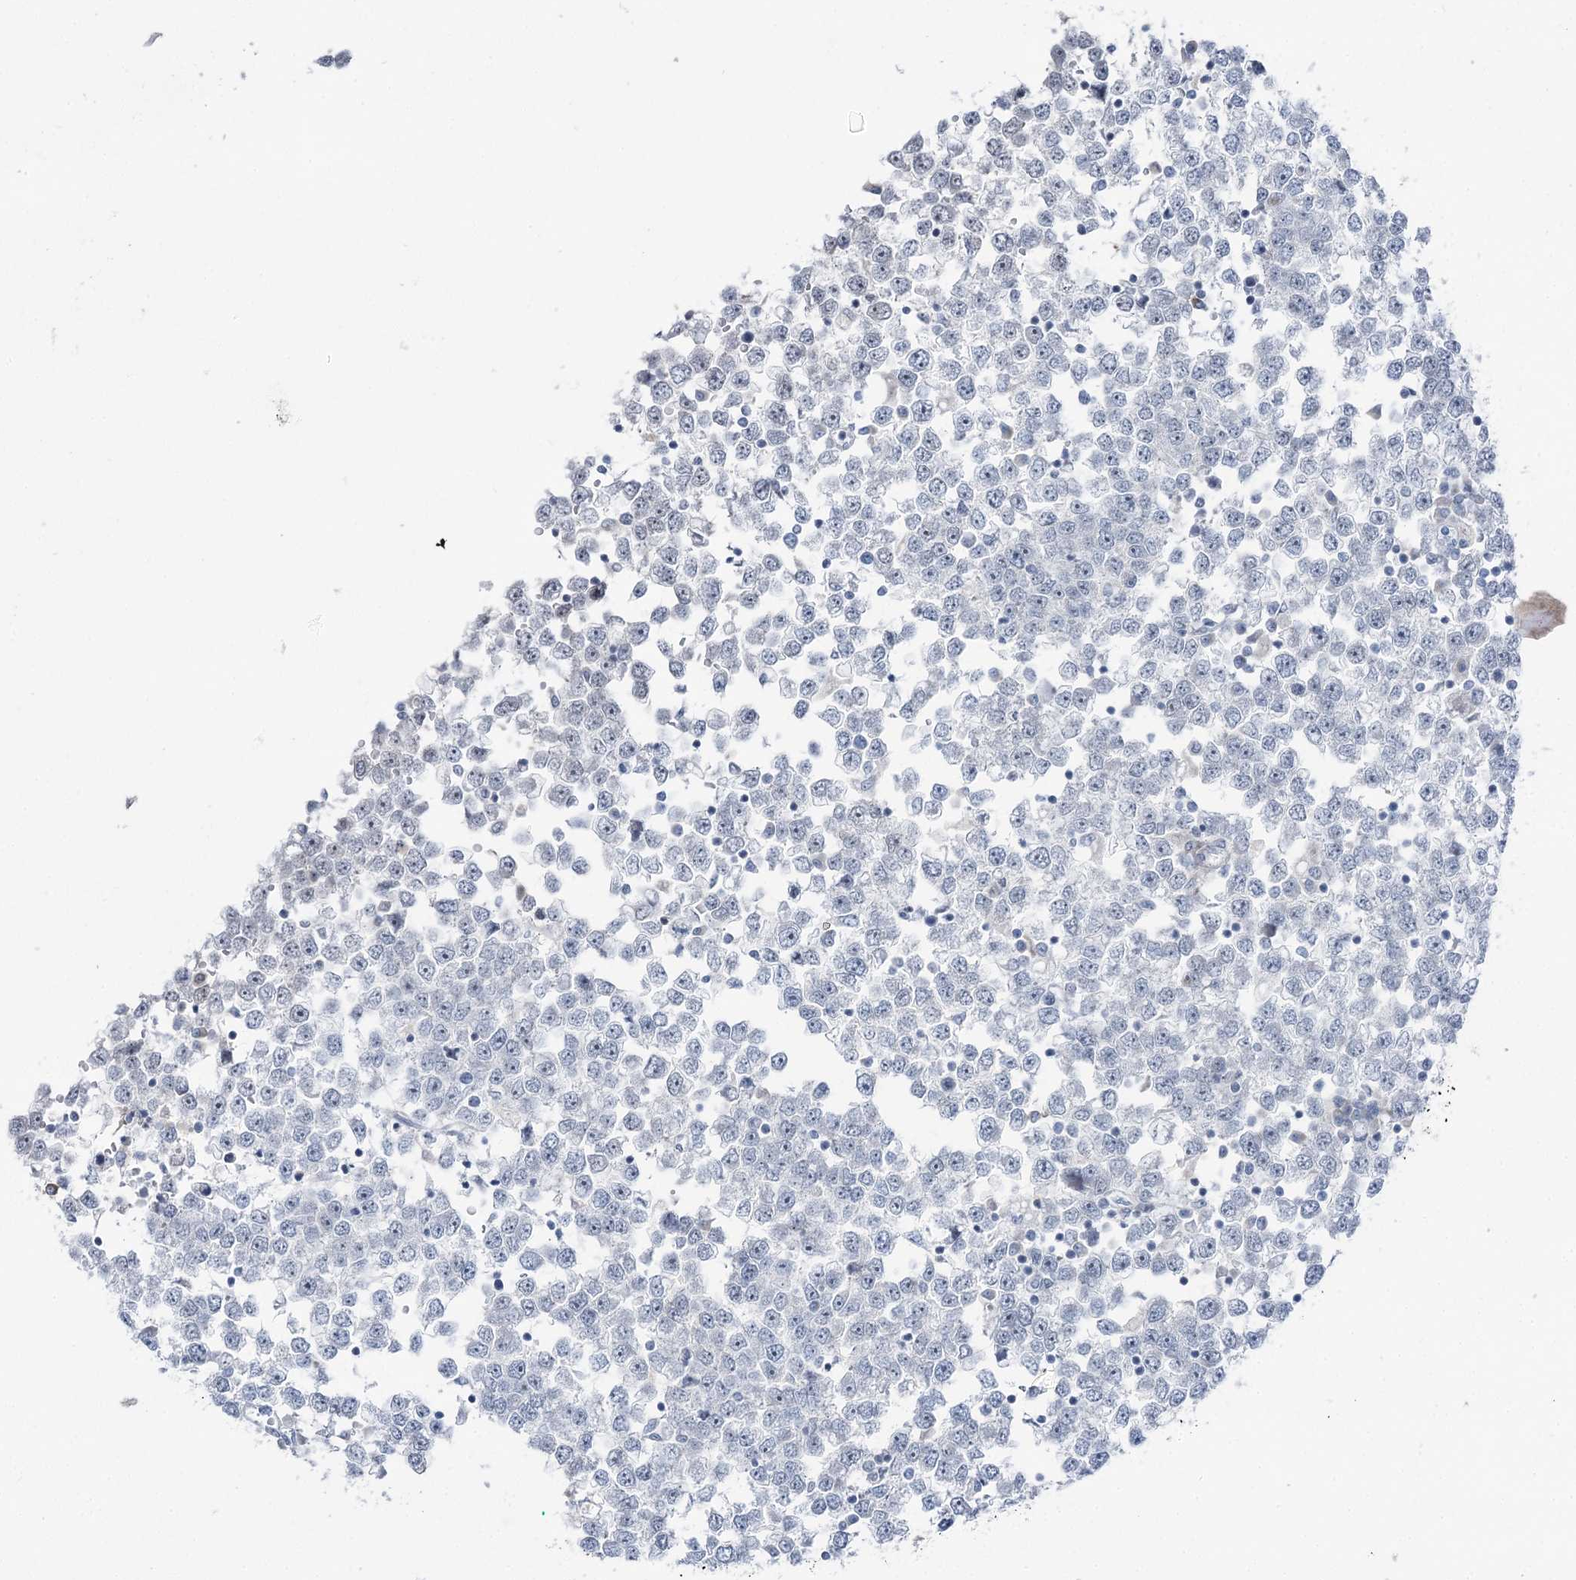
{"staining": {"intensity": "negative", "quantity": "none", "location": "none"}, "tissue": "testis cancer", "cell_type": "Tumor cells", "image_type": "cancer", "snomed": [{"axis": "morphology", "description": "Seminoma, NOS"}, {"axis": "topography", "description": "Testis"}], "caption": "IHC of human testis seminoma reveals no positivity in tumor cells.", "gene": "STEEP1", "patient": {"sex": "male", "age": 65}}